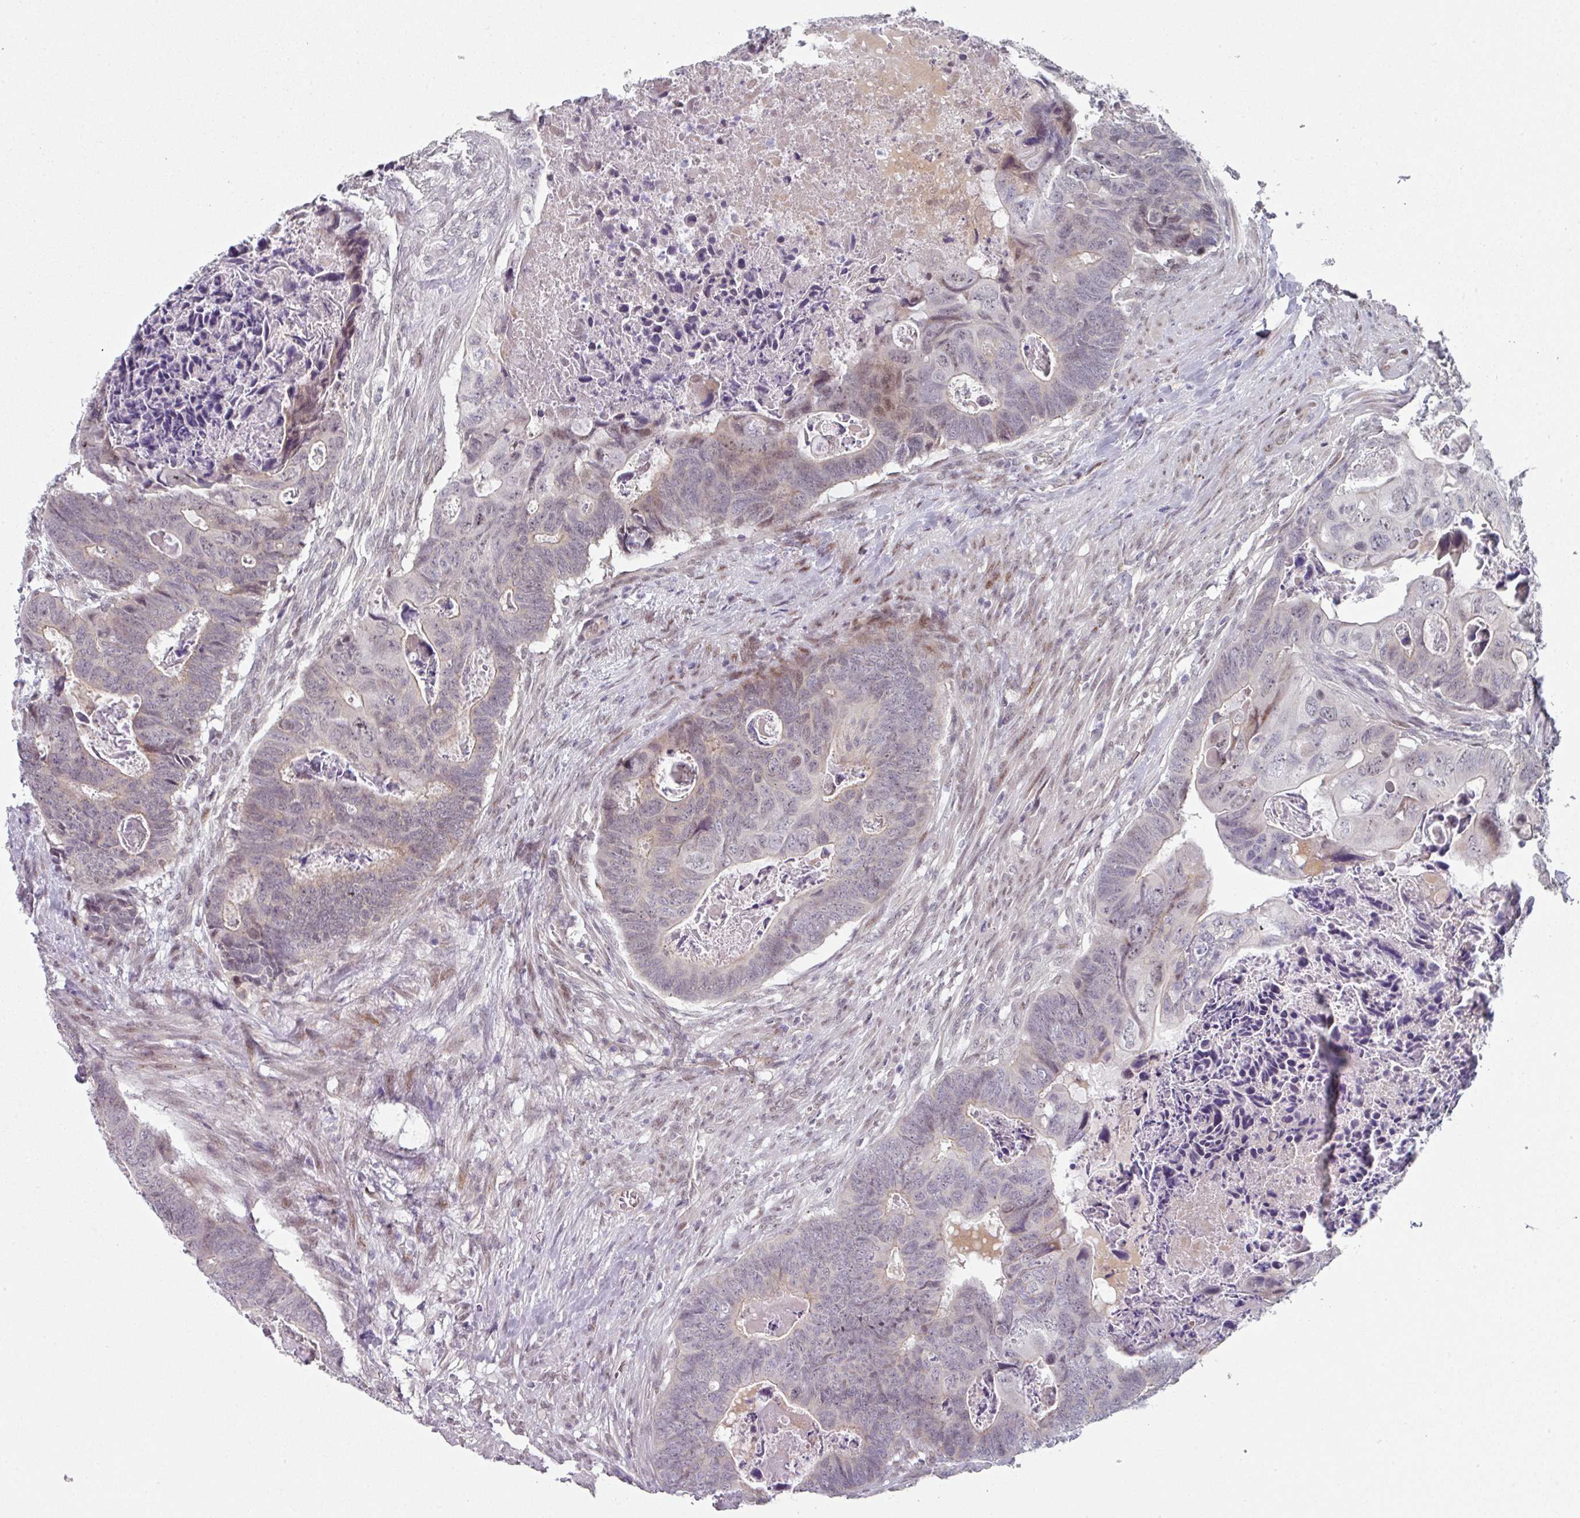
{"staining": {"intensity": "moderate", "quantity": "<25%", "location": "nuclear"}, "tissue": "colorectal cancer", "cell_type": "Tumor cells", "image_type": "cancer", "snomed": [{"axis": "morphology", "description": "Adenocarcinoma, NOS"}, {"axis": "topography", "description": "Rectum"}], "caption": "Moderate nuclear expression is present in about <25% of tumor cells in colorectal adenocarcinoma.", "gene": "TMCC1", "patient": {"sex": "female", "age": 78}}